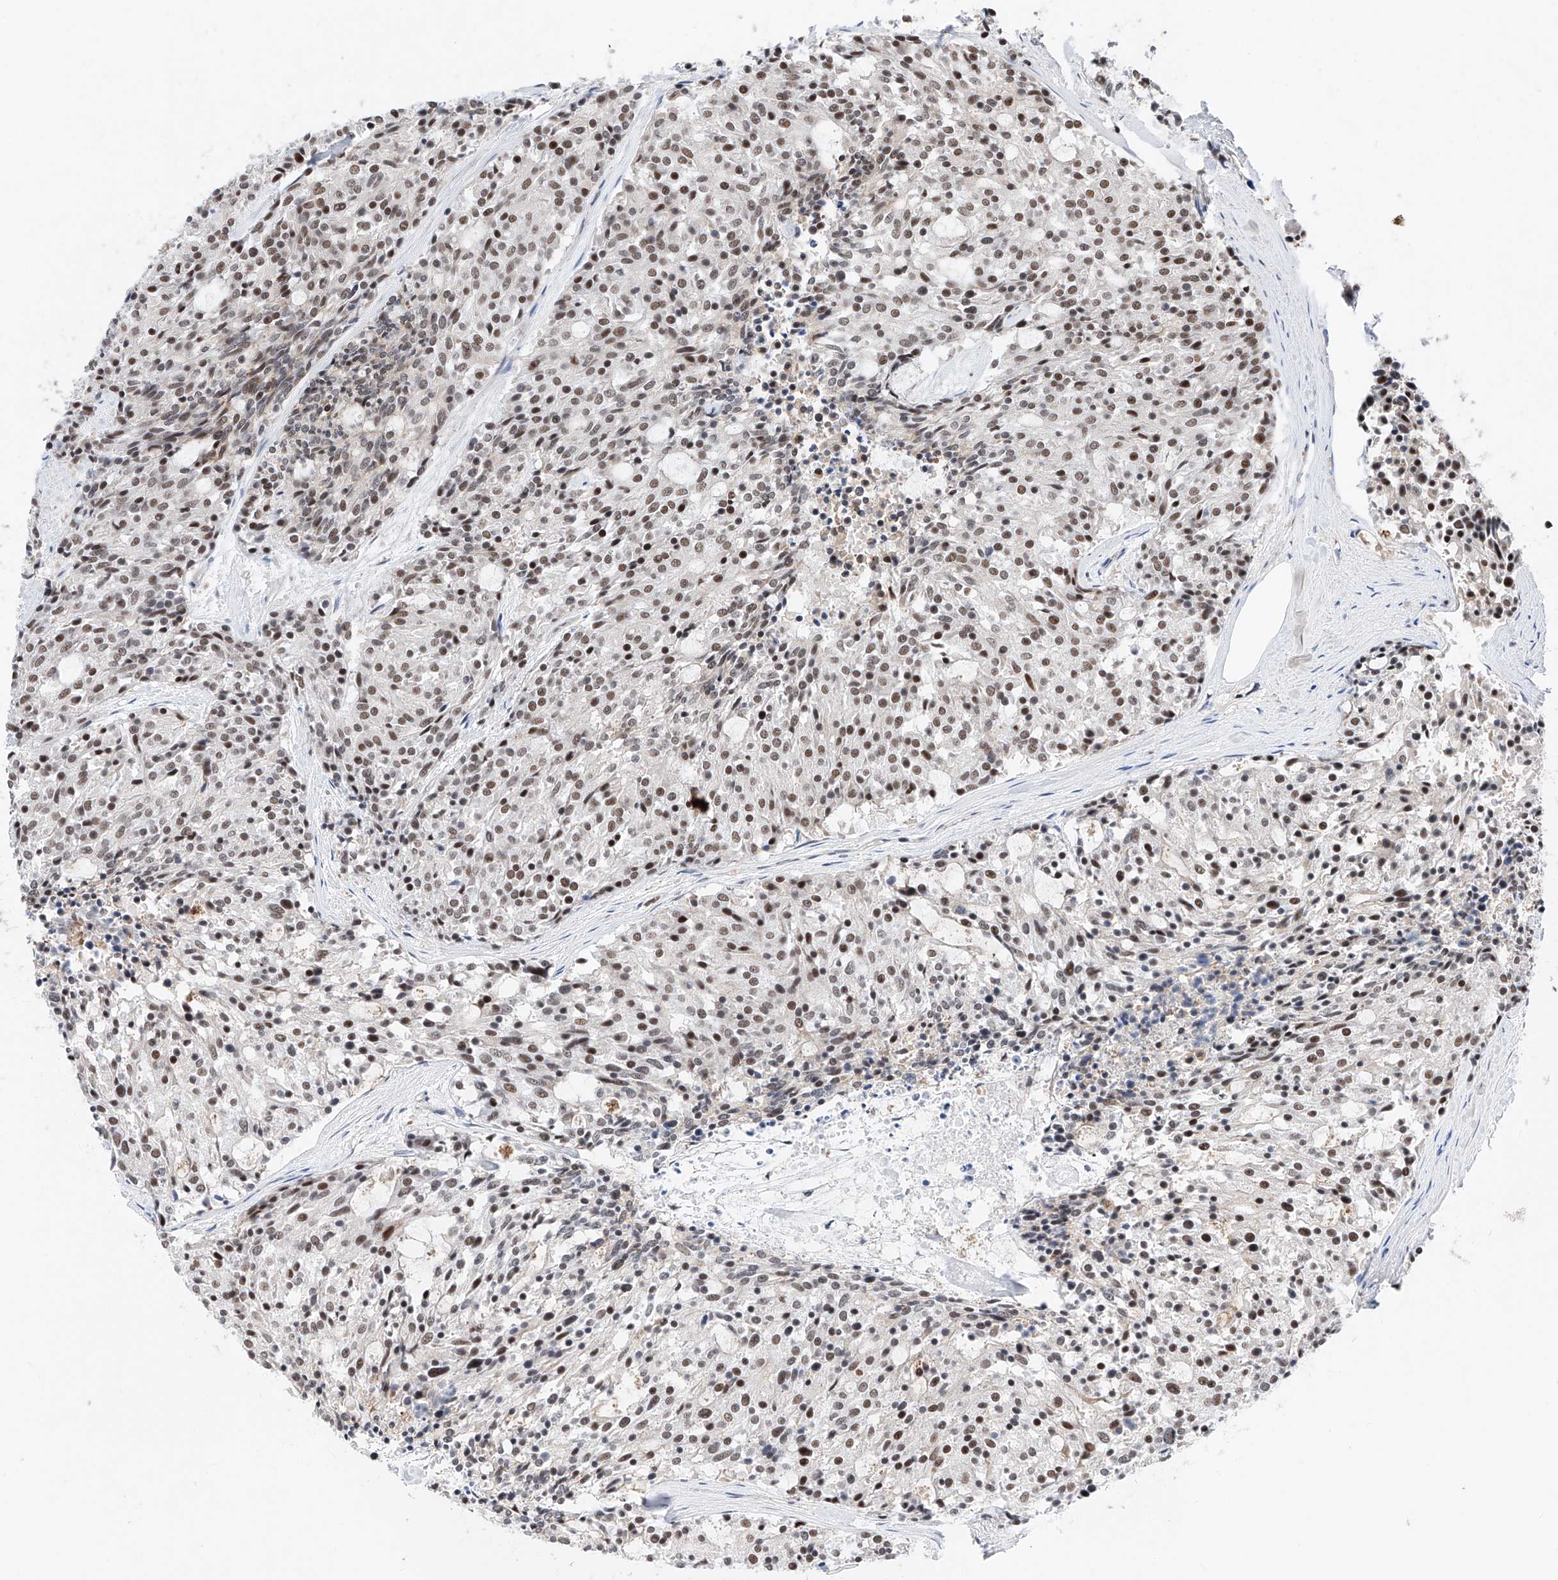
{"staining": {"intensity": "moderate", "quantity": ">75%", "location": "nuclear"}, "tissue": "carcinoid", "cell_type": "Tumor cells", "image_type": "cancer", "snomed": [{"axis": "morphology", "description": "Carcinoid, malignant, NOS"}, {"axis": "topography", "description": "Pancreas"}], "caption": "This micrograph reveals immunohistochemistry staining of human malignant carcinoid, with medium moderate nuclear positivity in about >75% of tumor cells.", "gene": "SNRNP200", "patient": {"sex": "female", "age": 54}}